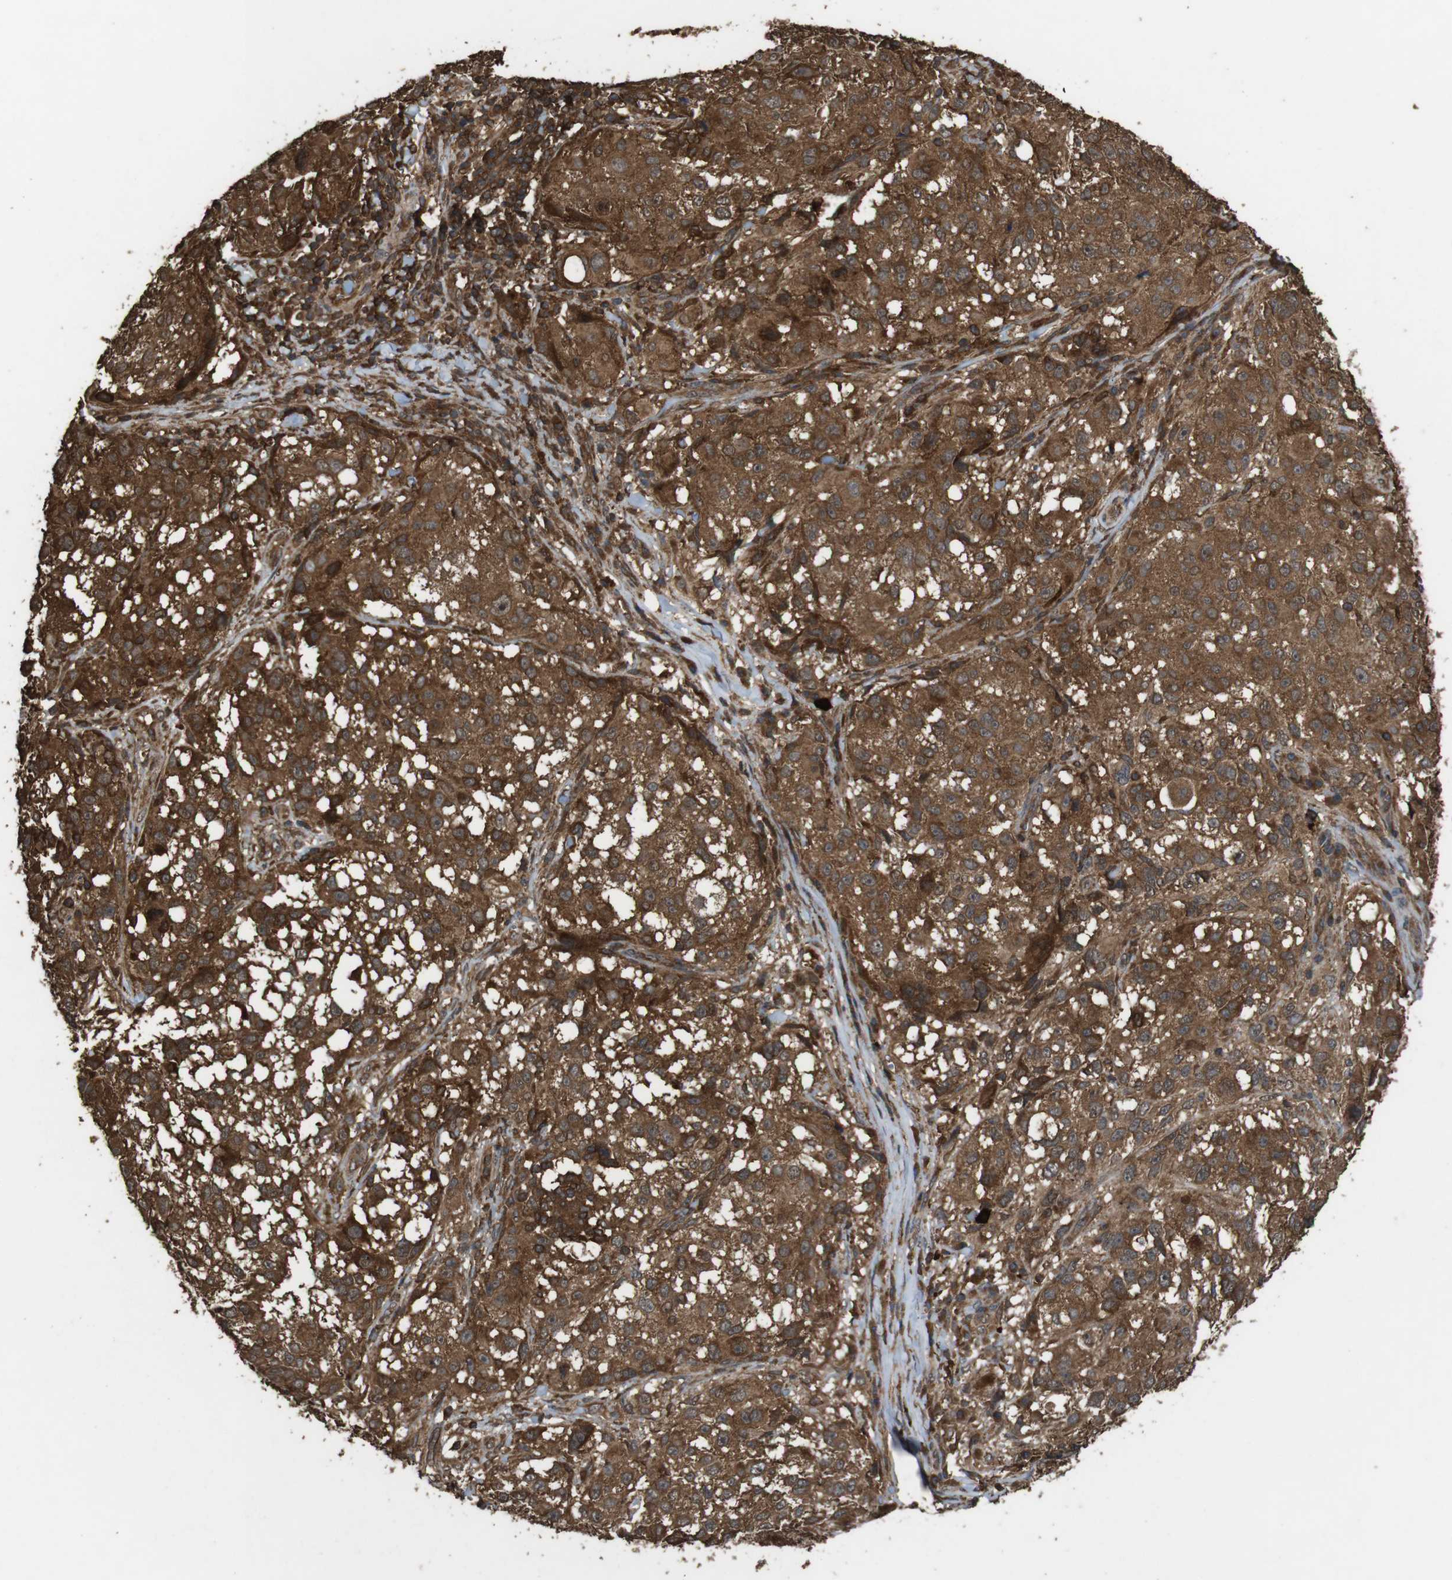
{"staining": {"intensity": "strong", "quantity": ">75%", "location": "cytoplasmic/membranous"}, "tissue": "melanoma", "cell_type": "Tumor cells", "image_type": "cancer", "snomed": [{"axis": "morphology", "description": "Necrosis, NOS"}, {"axis": "morphology", "description": "Malignant melanoma, NOS"}, {"axis": "topography", "description": "Skin"}], "caption": "Immunohistochemistry (IHC) histopathology image of neoplastic tissue: human malignant melanoma stained using IHC shows high levels of strong protein expression localized specifically in the cytoplasmic/membranous of tumor cells, appearing as a cytoplasmic/membranous brown color.", "gene": "BAG4", "patient": {"sex": "female", "age": 87}}